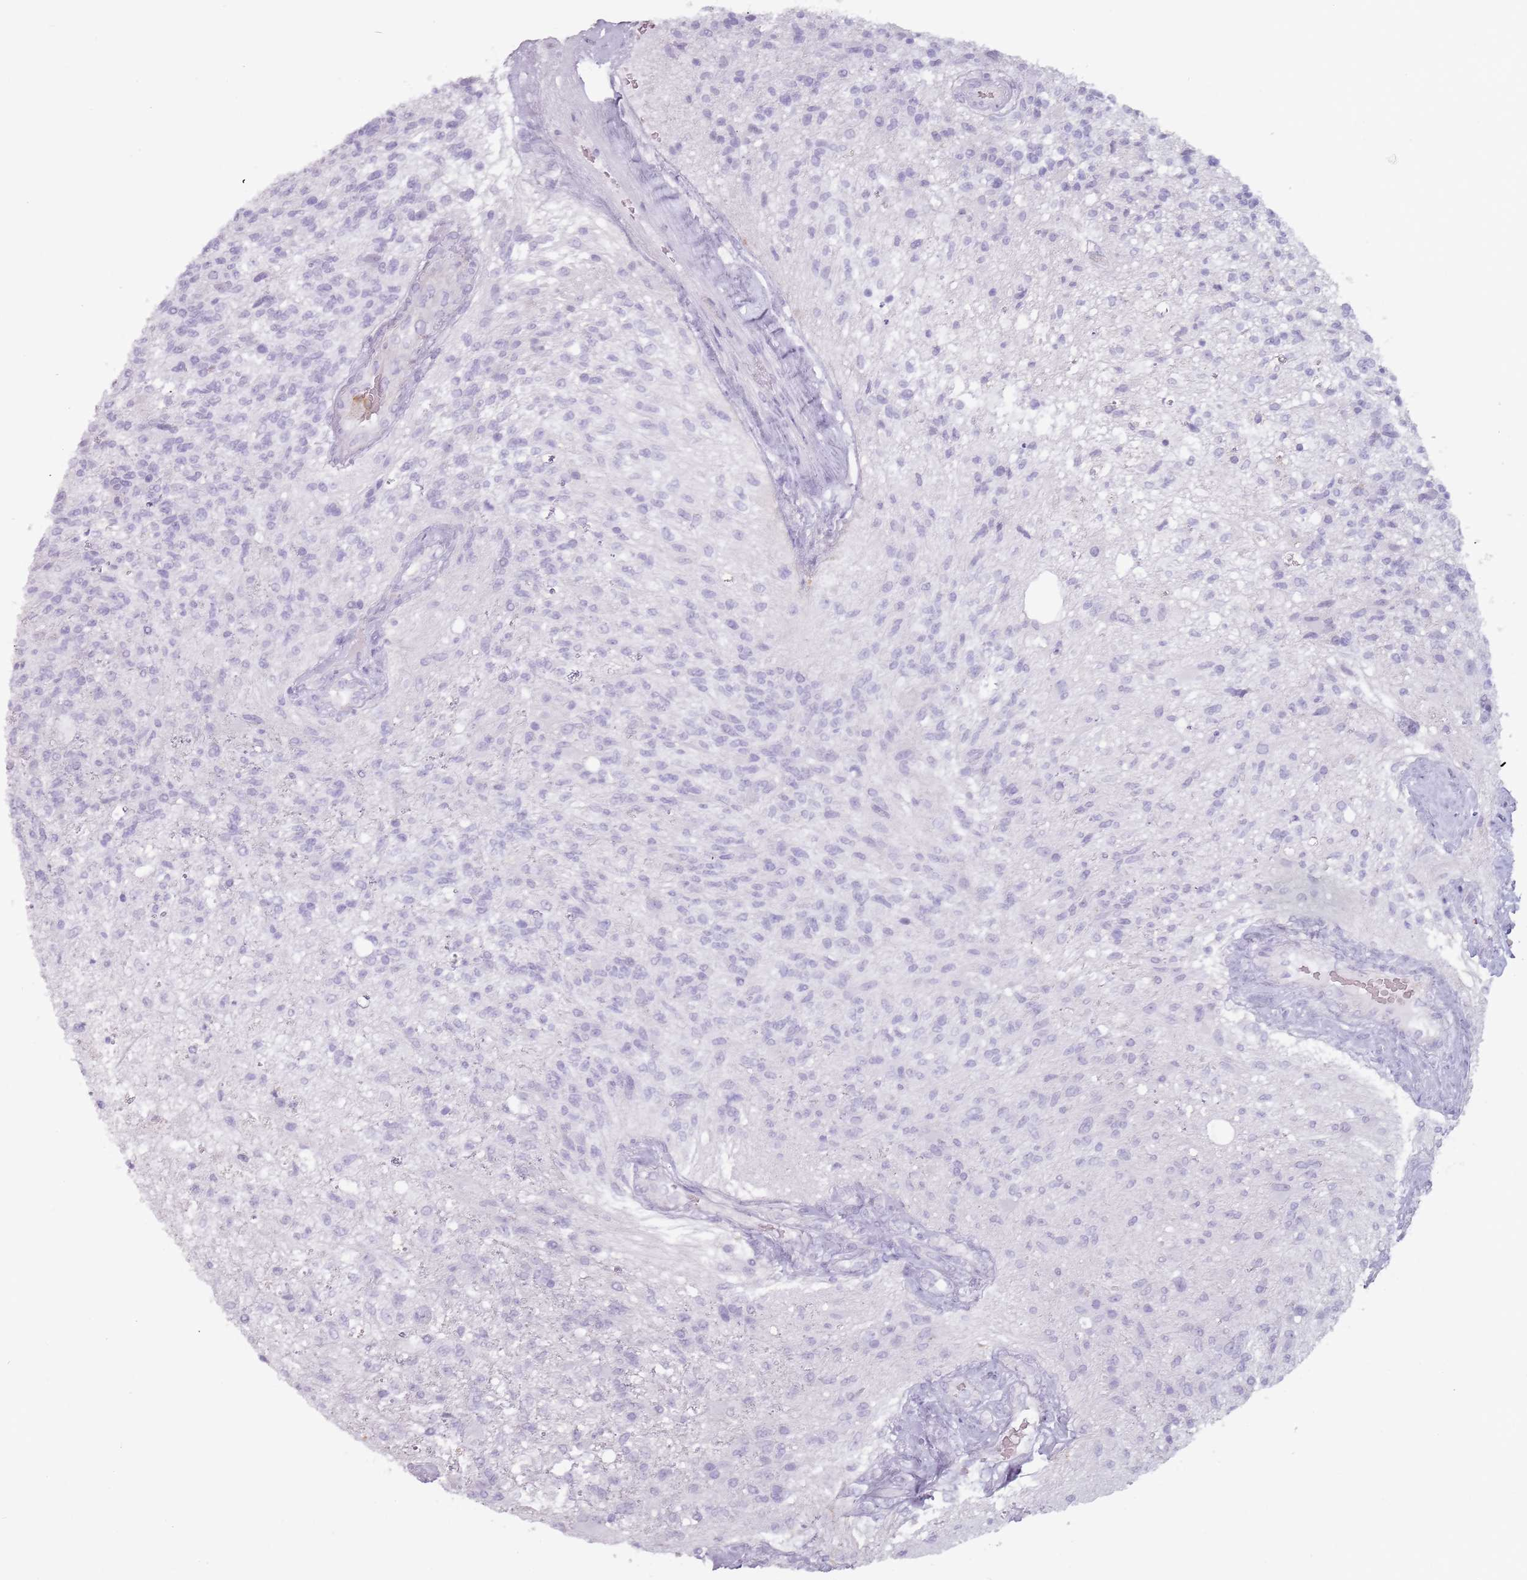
{"staining": {"intensity": "negative", "quantity": "none", "location": "none"}, "tissue": "glioma", "cell_type": "Tumor cells", "image_type": "cancer", "snomed": [{"axis": "morphology", "description": "Glioma, malignant, High grade"}, {"axis": "topography", "description": "Brain"}], "caption": "Protein analysis of glioma demonstrates no significant positivity in tumor cells.", "gene": "ZNF584", "patient": {"sex": "male", "age": 56}}